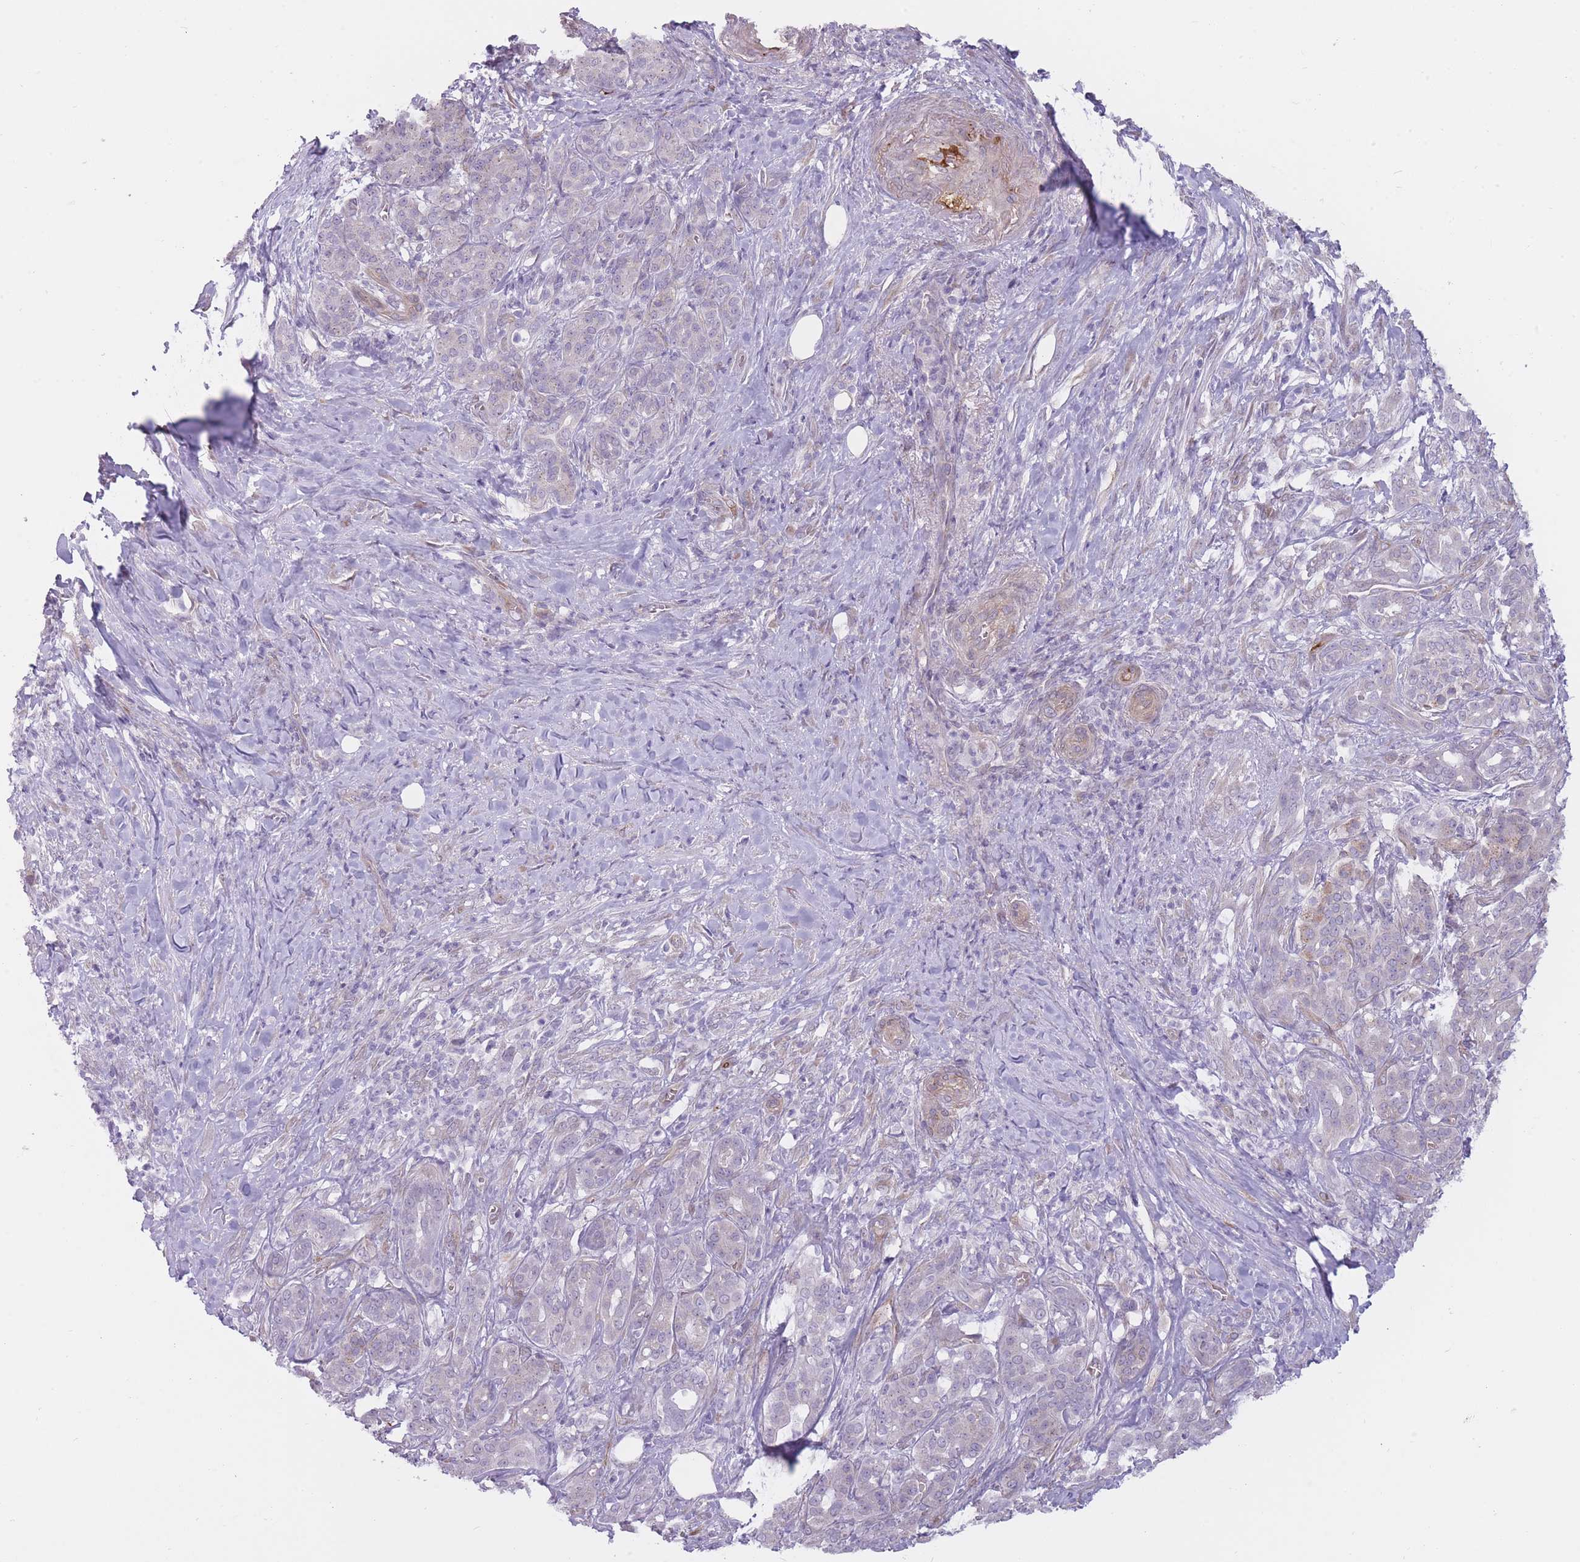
{"staining": {"intensity": "negative", "quantity": "none", "location": "none"}, "tissue": "pancreatic cancer", "cell_type": "Tumor cells", "image_type": "cancer", "snomed": [{"axis": "morphology", "description": "Adenocarcinoma, NOS"}, {"axis": "topography", "description": "Pancreas"}], "caption": "Micrograph shows no protein expression in tumor cells of adenocarcinoma (pancreatic) tissue. Nuclei are stained in blue.", "gene": "PGRMC2", "patient": {"sex": "male", "age": 57}}